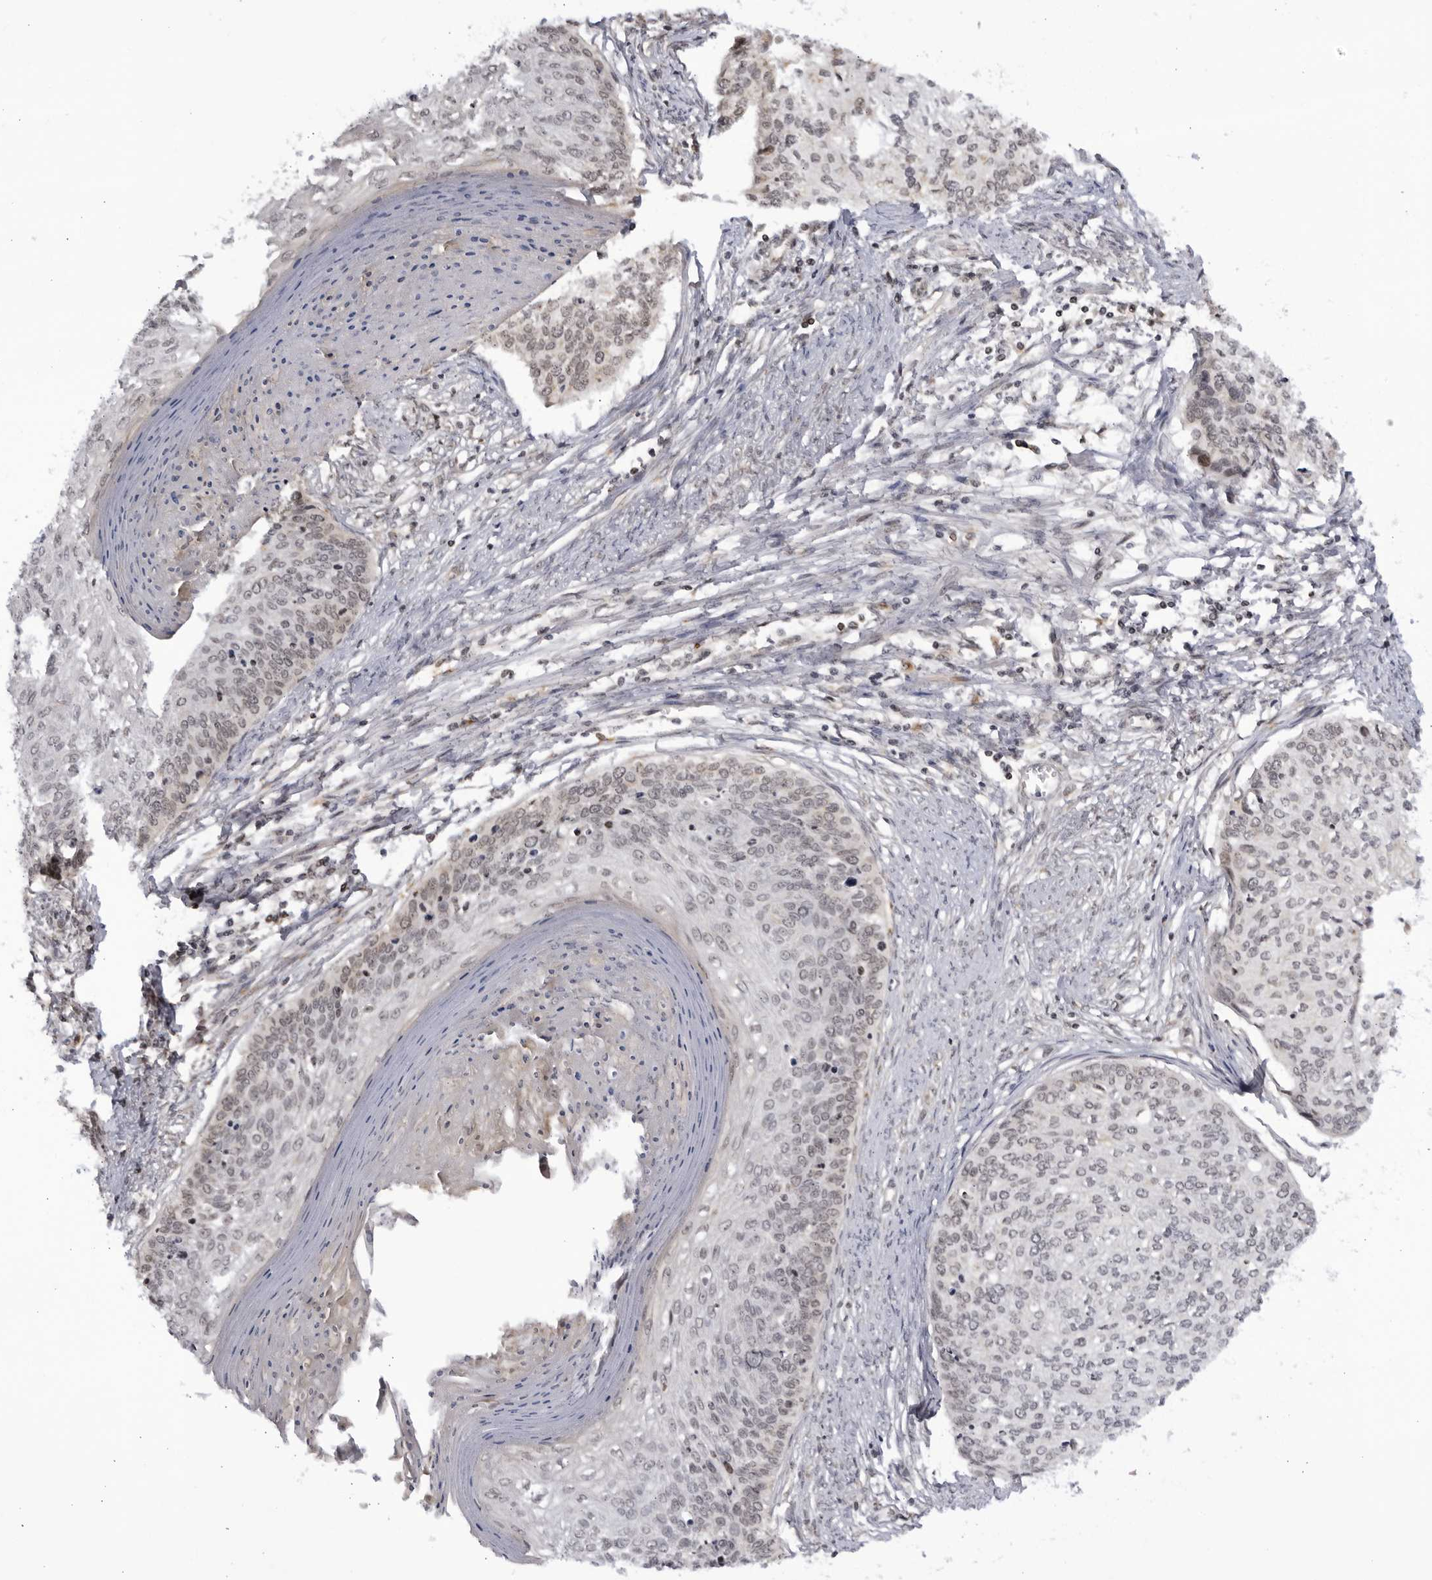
{"staining": {"intensity": "weak", "quantity": "<25%", "location": "nuclear"}, "tissue": "cervical cancer", "cell_type": "Tumor cells", "image_type": "cancer", "snomed": [{"axis": "morphology", "description": "Squamous cell carcinoma, NOS"}, {"axis": "topography", "description": "Cervix"}], "caption": "A high-resolution photomicrograph shows immunohistochemistry (IHC) staining of squamous cell carcinoma (cervical), which displays no significant expression in tumor cells. Nuclei are stained in blue.", "gene": "RASGEF1C", "patient": {"sex": "female", "age": 37}}